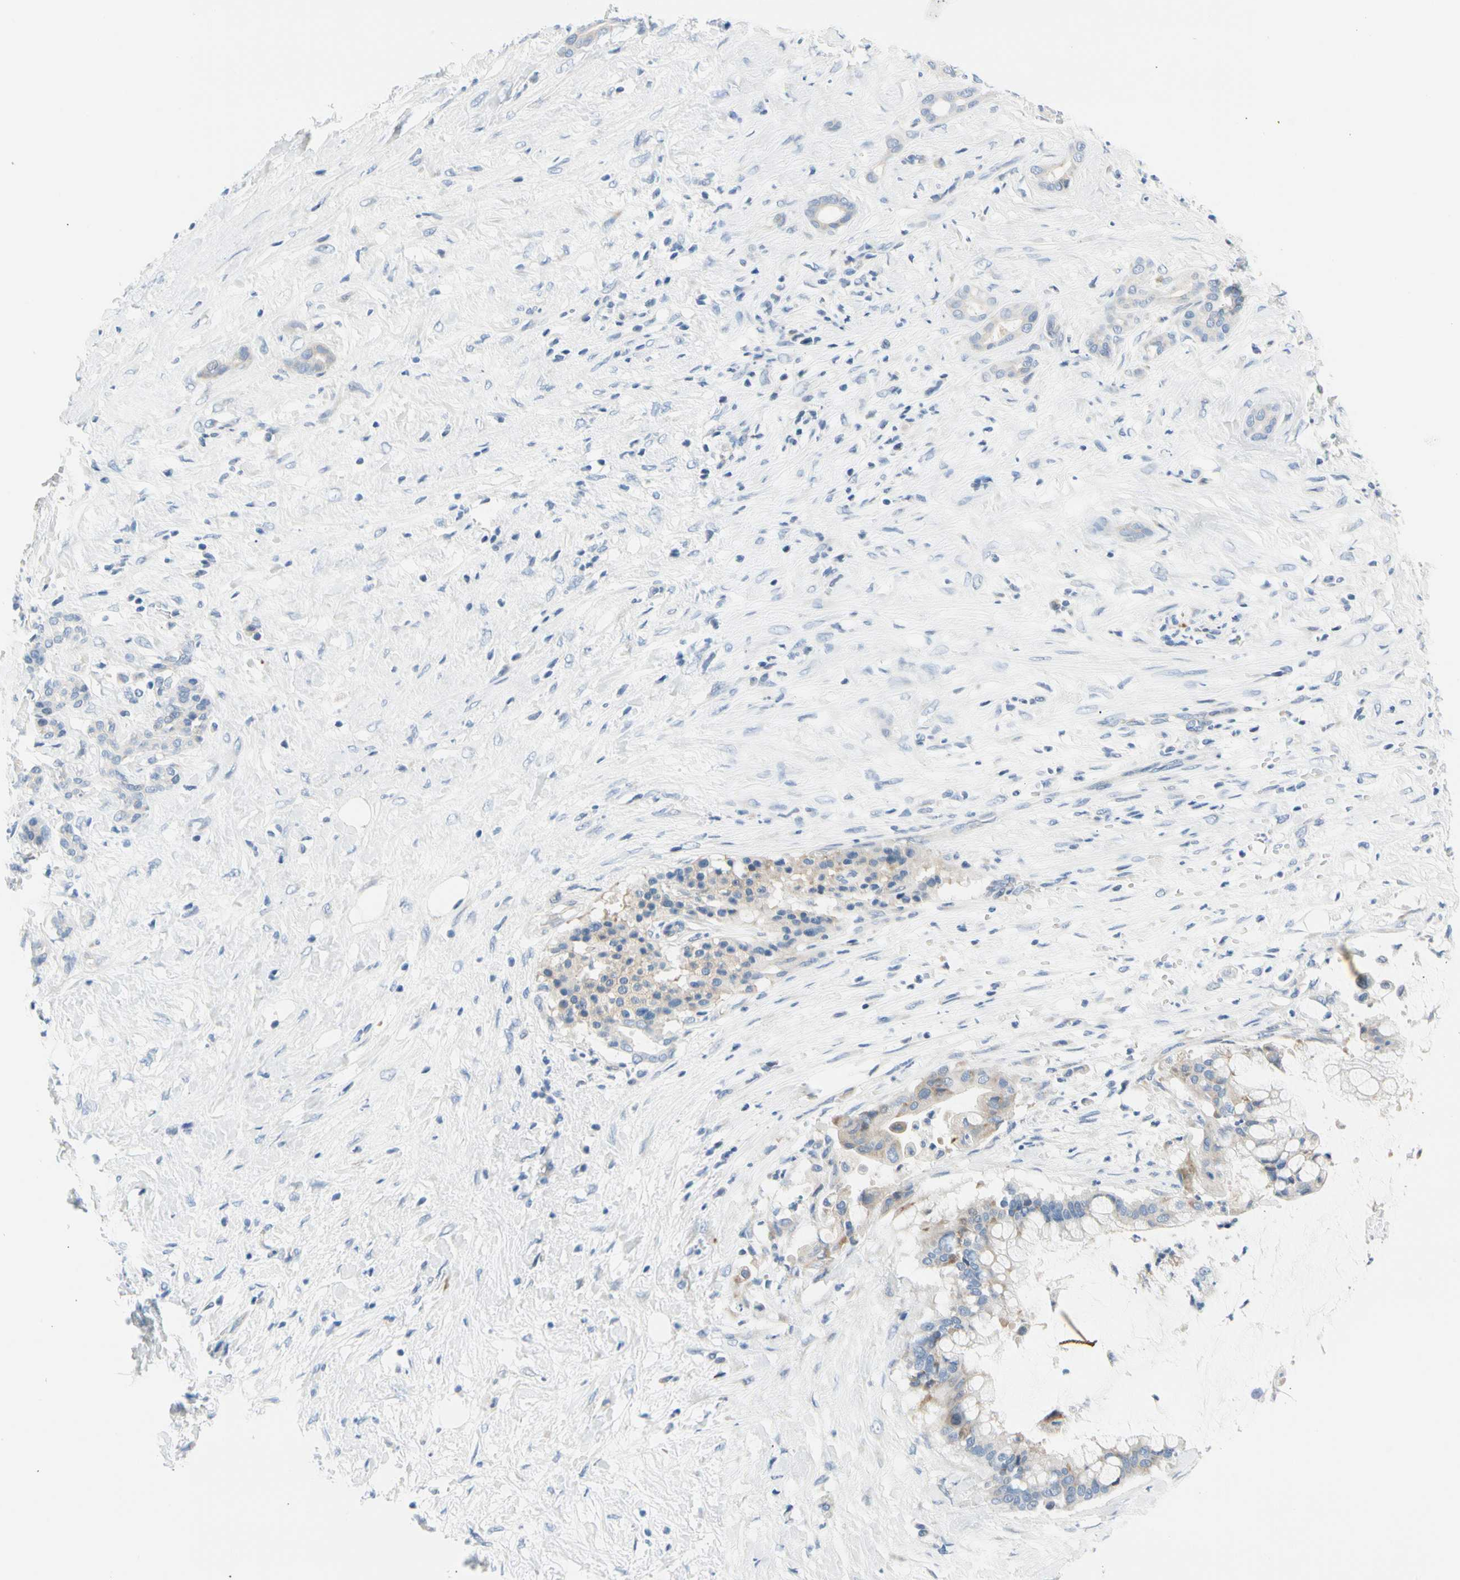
{"staining": {"intensity": "weak", "quantity": "<25%", "location": "cytoplasmic/membranous"}, "tissue": "pancreatic cancer", "cell_type": "Tumor cells", "image_type": "cancer", "snomed": [{"axis": "morphology", "description": "Adenocarcinoma, NOS"}, {"axis": "topography", "description": "Pancreas"}], "caption": "An immunohistochemistry (IHC) image of adenocarcinoma (pancreatic) is shown. There is no staining in tumor cells of adenocarcinoma (pancreatic).", "gene": "STXBP1", "patient": {"sex": "male", "age": 41}}